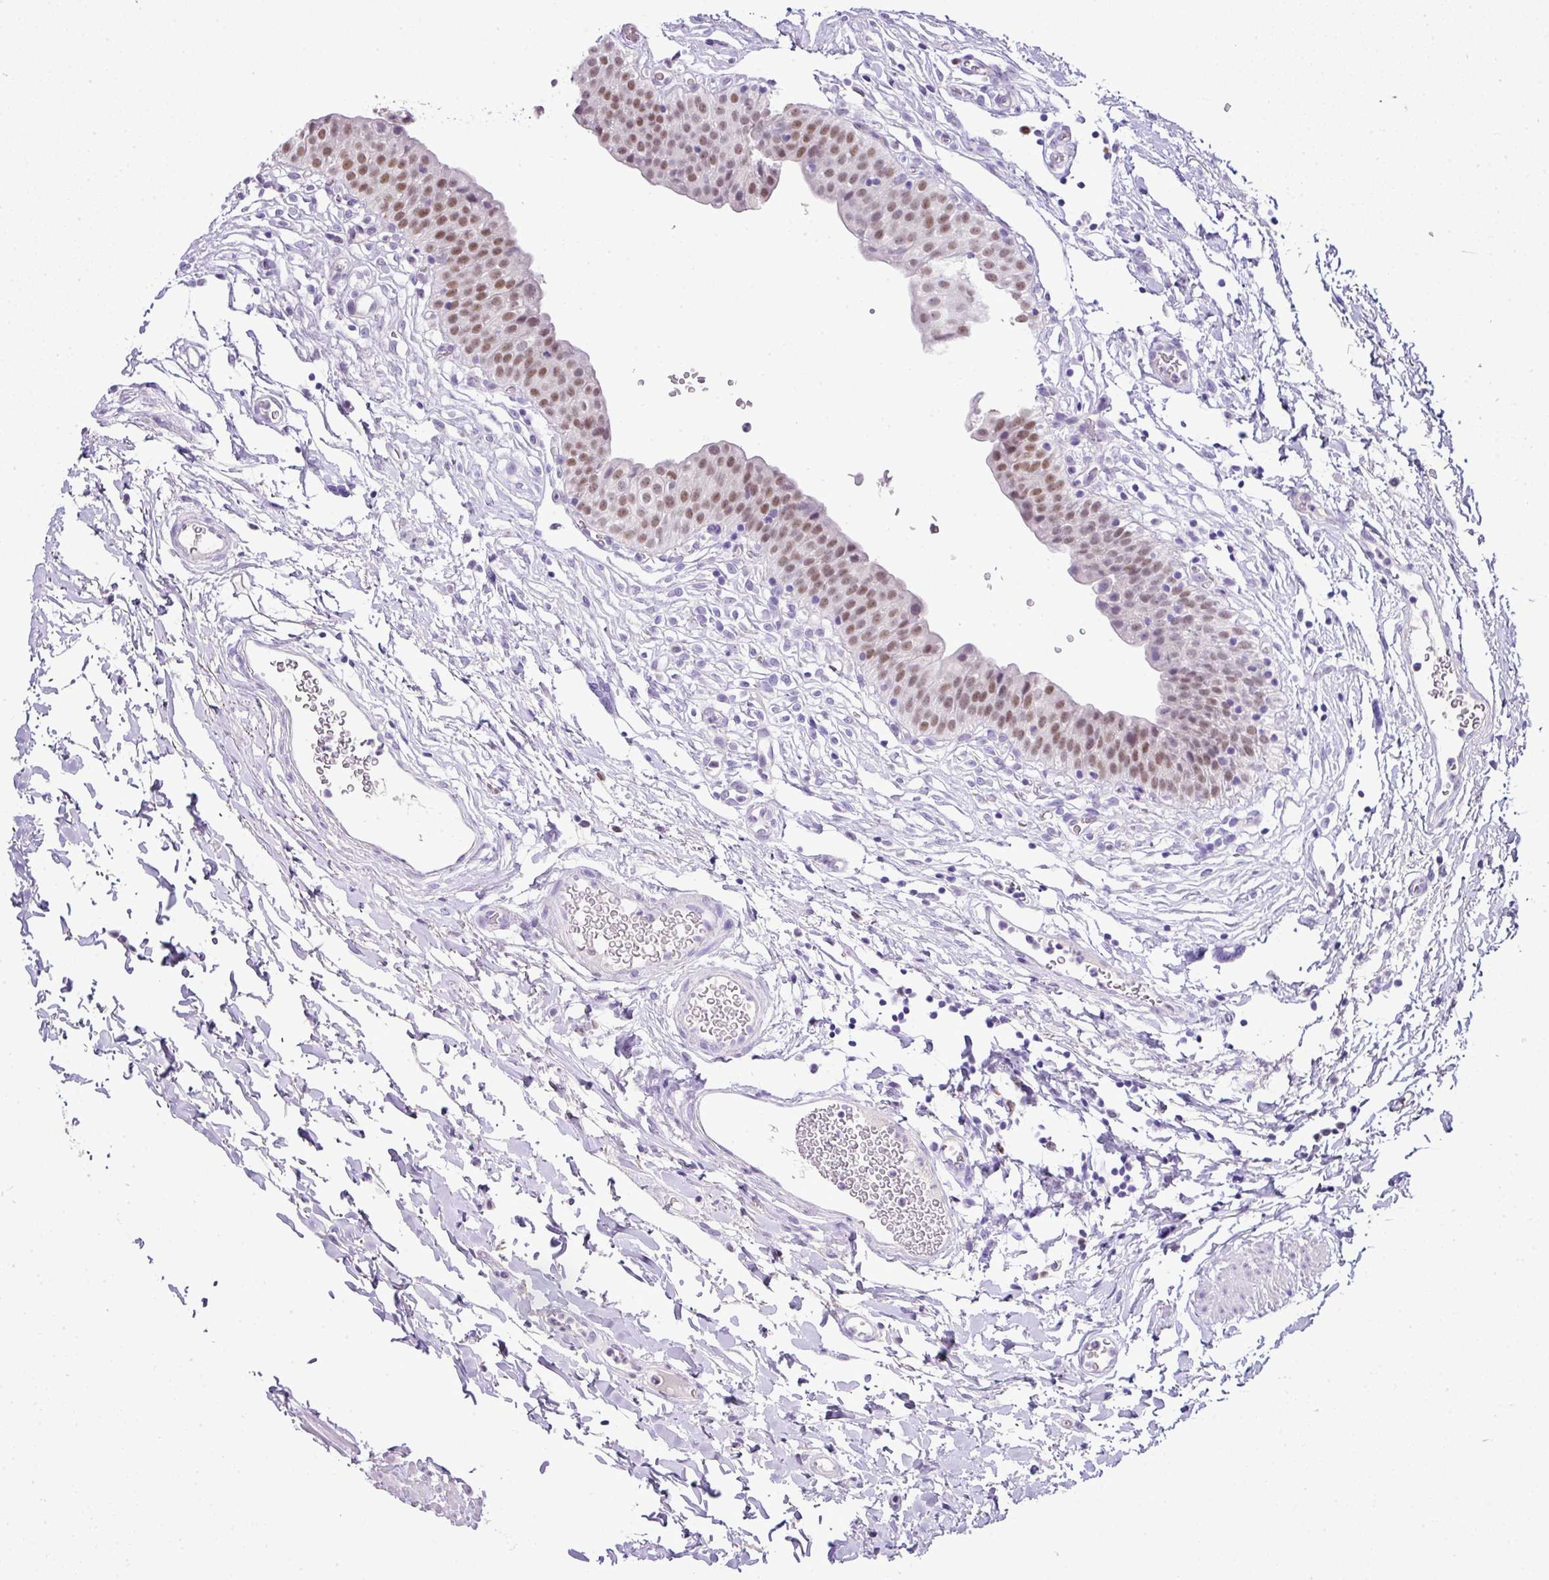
{"staining": {"intensity": "moderate", "quantity": "25%-75%", "location": "nuclear"}, "tissue": "urinary bladder", "cell_type": "Urothelial cells", "image_type": "normal", "snomed": [{"axis": "morphology", "description": "Normal tissue, NOS"}, {"axis": "topography", "description": "Urinary bladder"}, {"axis": "topography", "description": "Peripheral nerve tissue"}], "caption": "Immunohistochemistry (IHC) photomicrograph of benign urinary bladder: human urinary bladder stained using immunohistochemistry (IHC) shows medium levels of moderate protein expression localized specifically in the nuclear of urothelial cells, appearing as a nuclear brown color.", "gene": "BCL11A", "patient": {"sex": "male", "age": 55}}